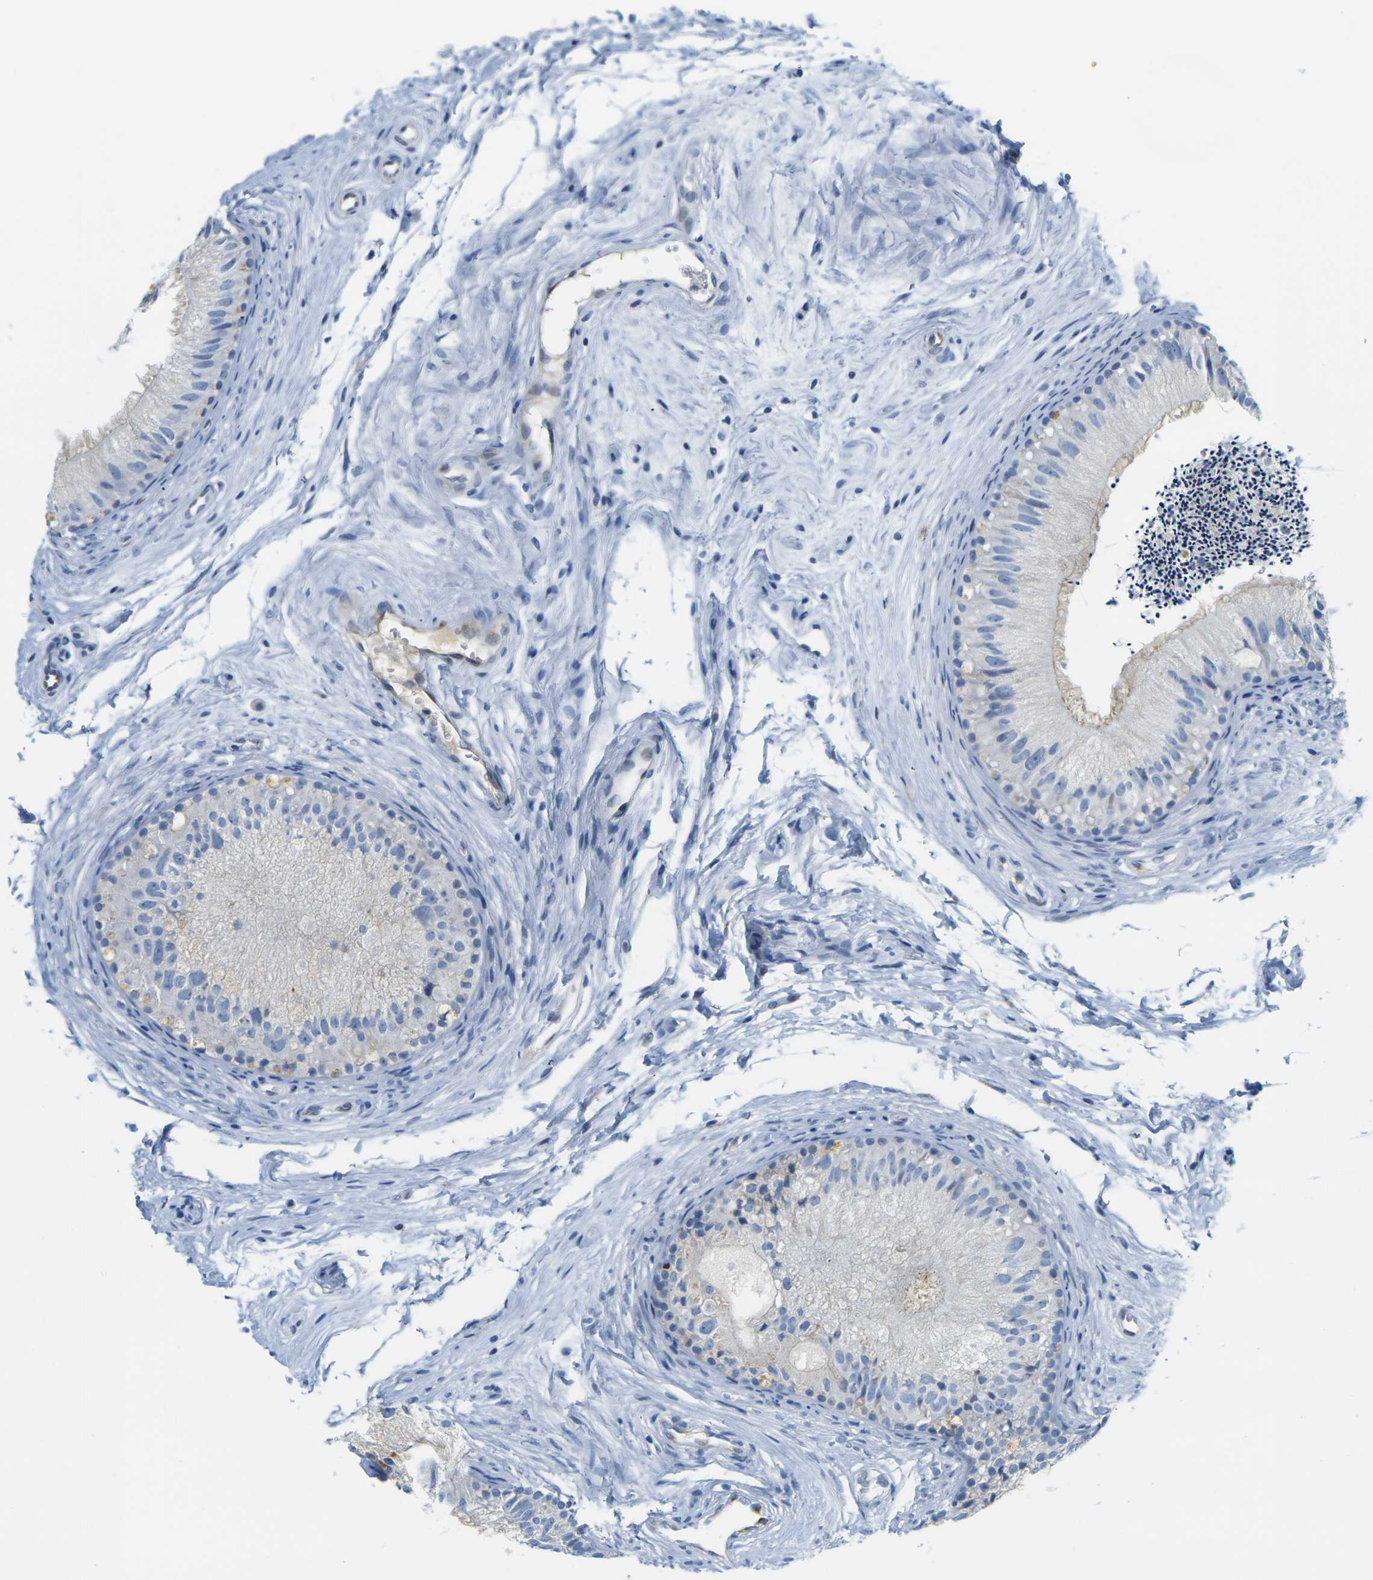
{"staining": {"intensity": "weak", "quantity": "<25%", "location": "cytoplasmic/membranous"}, "tissue": "epididymis", "cell_type": "Glandular cells", "image_type": "normal", "snomed": [{"axis": "morphology", "description": "Normal tissue, NOS"}, {"axis": "topography", "description": "Epididymis"}], "caption": "High magnification brightfield microscopy of unremarkable epididymis stained with DAB (3,3'-diaminobenzidine) (brown) and counterstained with hematoxylin (blue): glandular cells show no significant staining.", "gene": "OTOF", "patient": {"sex": "male", "age": 56}}